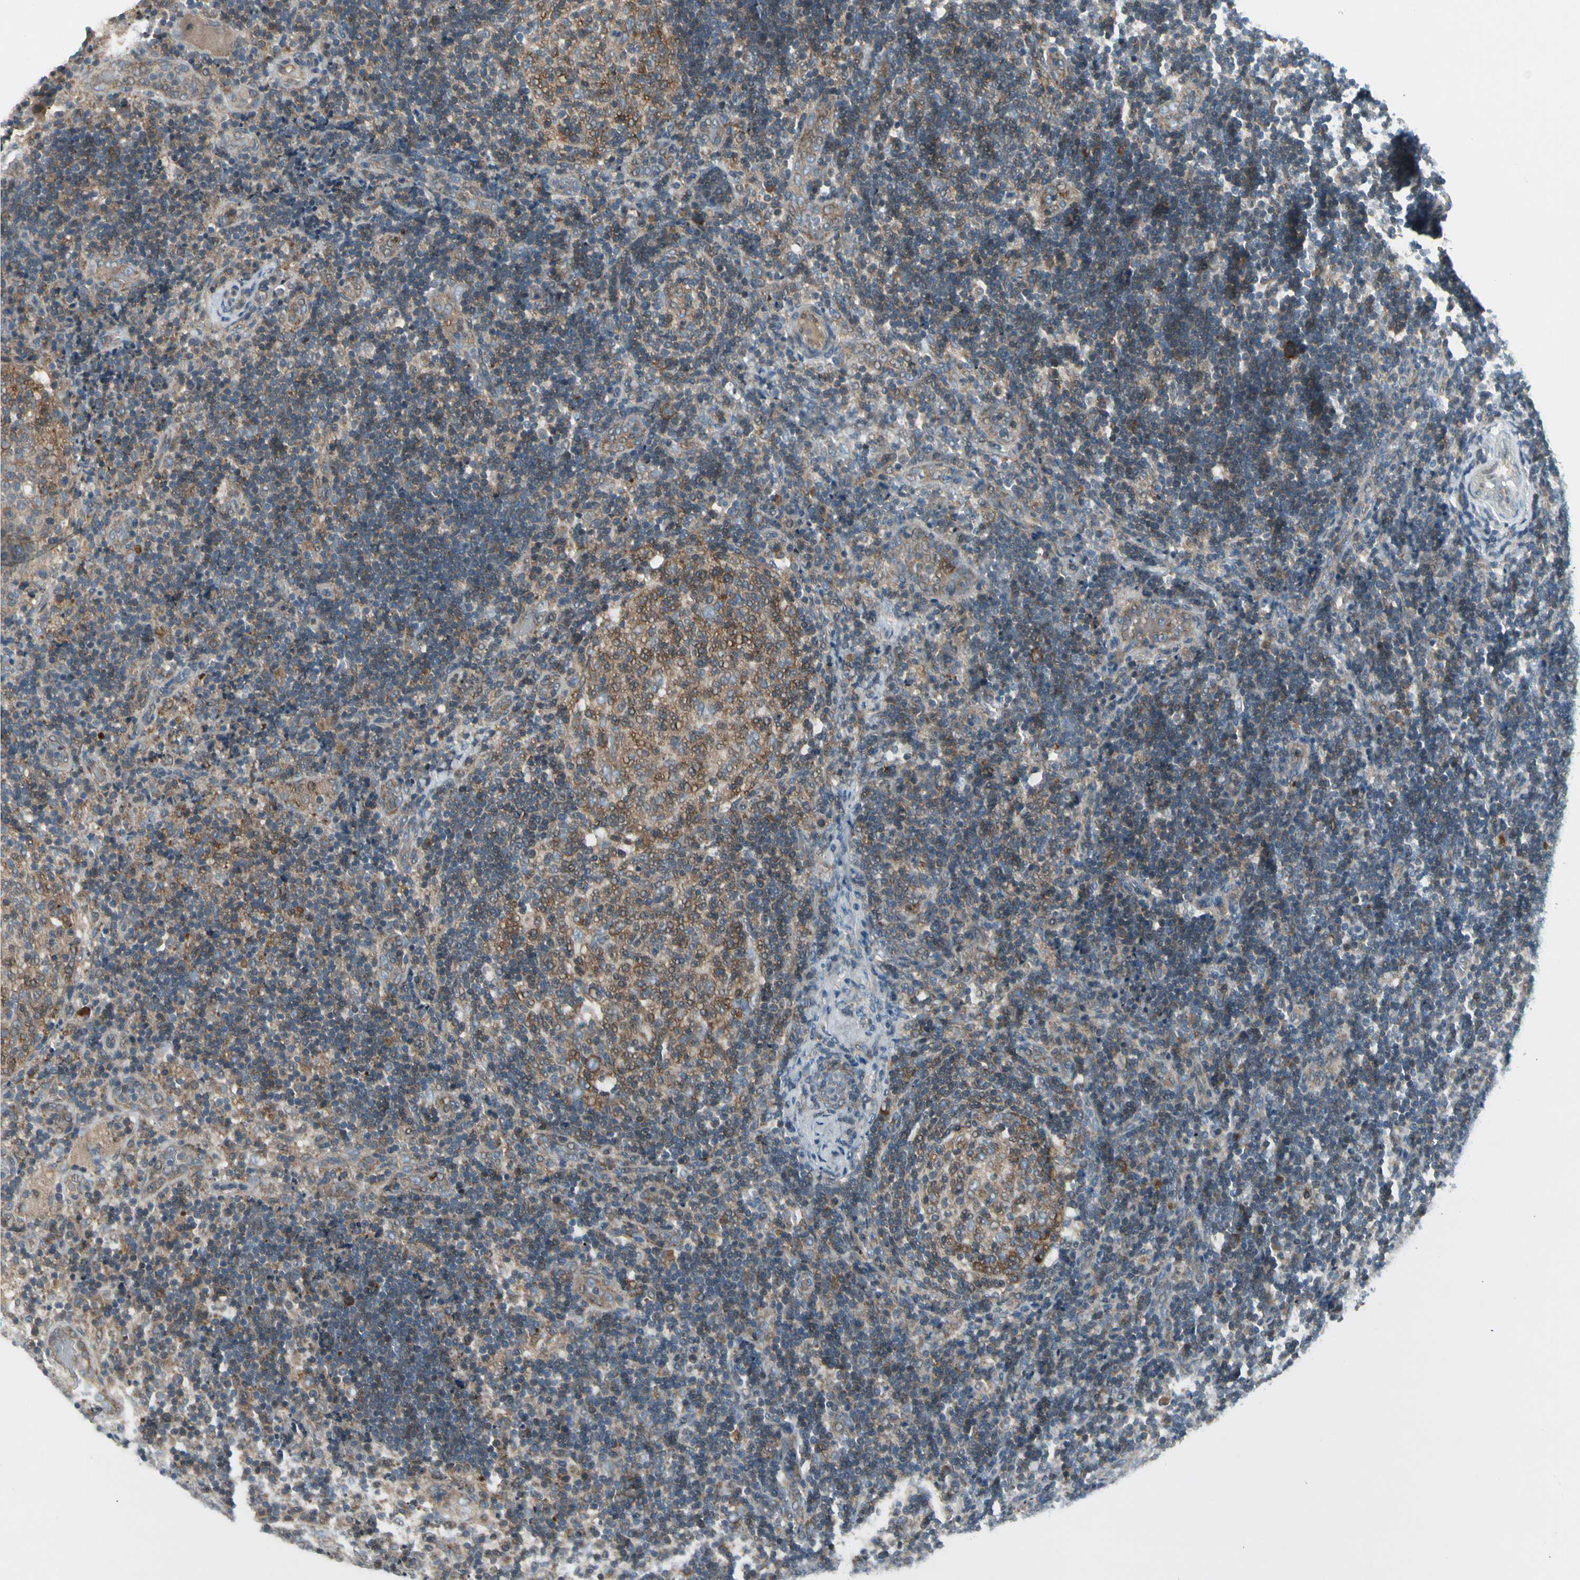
{"staining": {"intensity": "moderate", "quantity": ">75%", "location": "cytoplasmic/membranous"}, "tissue": "lymph node", "cell_type": "Germinal center cells", "image_type": "normal", "snomed": [{"axis": "morphology", "description": "Normal tissue, NOS"}, {"axis": "topography", "description": "Lymph node"}], "caption": "Immunohistochemical staining of benign lymph node demonstrates moderate cytoplasmic/membranous protein expression in approximately >75% of germinal center cells. The protein of interest is shown in brown color, while the nuclei are stained blue.", "gene": "PANK2", "patient": {"sex": "female", "age": 14}}